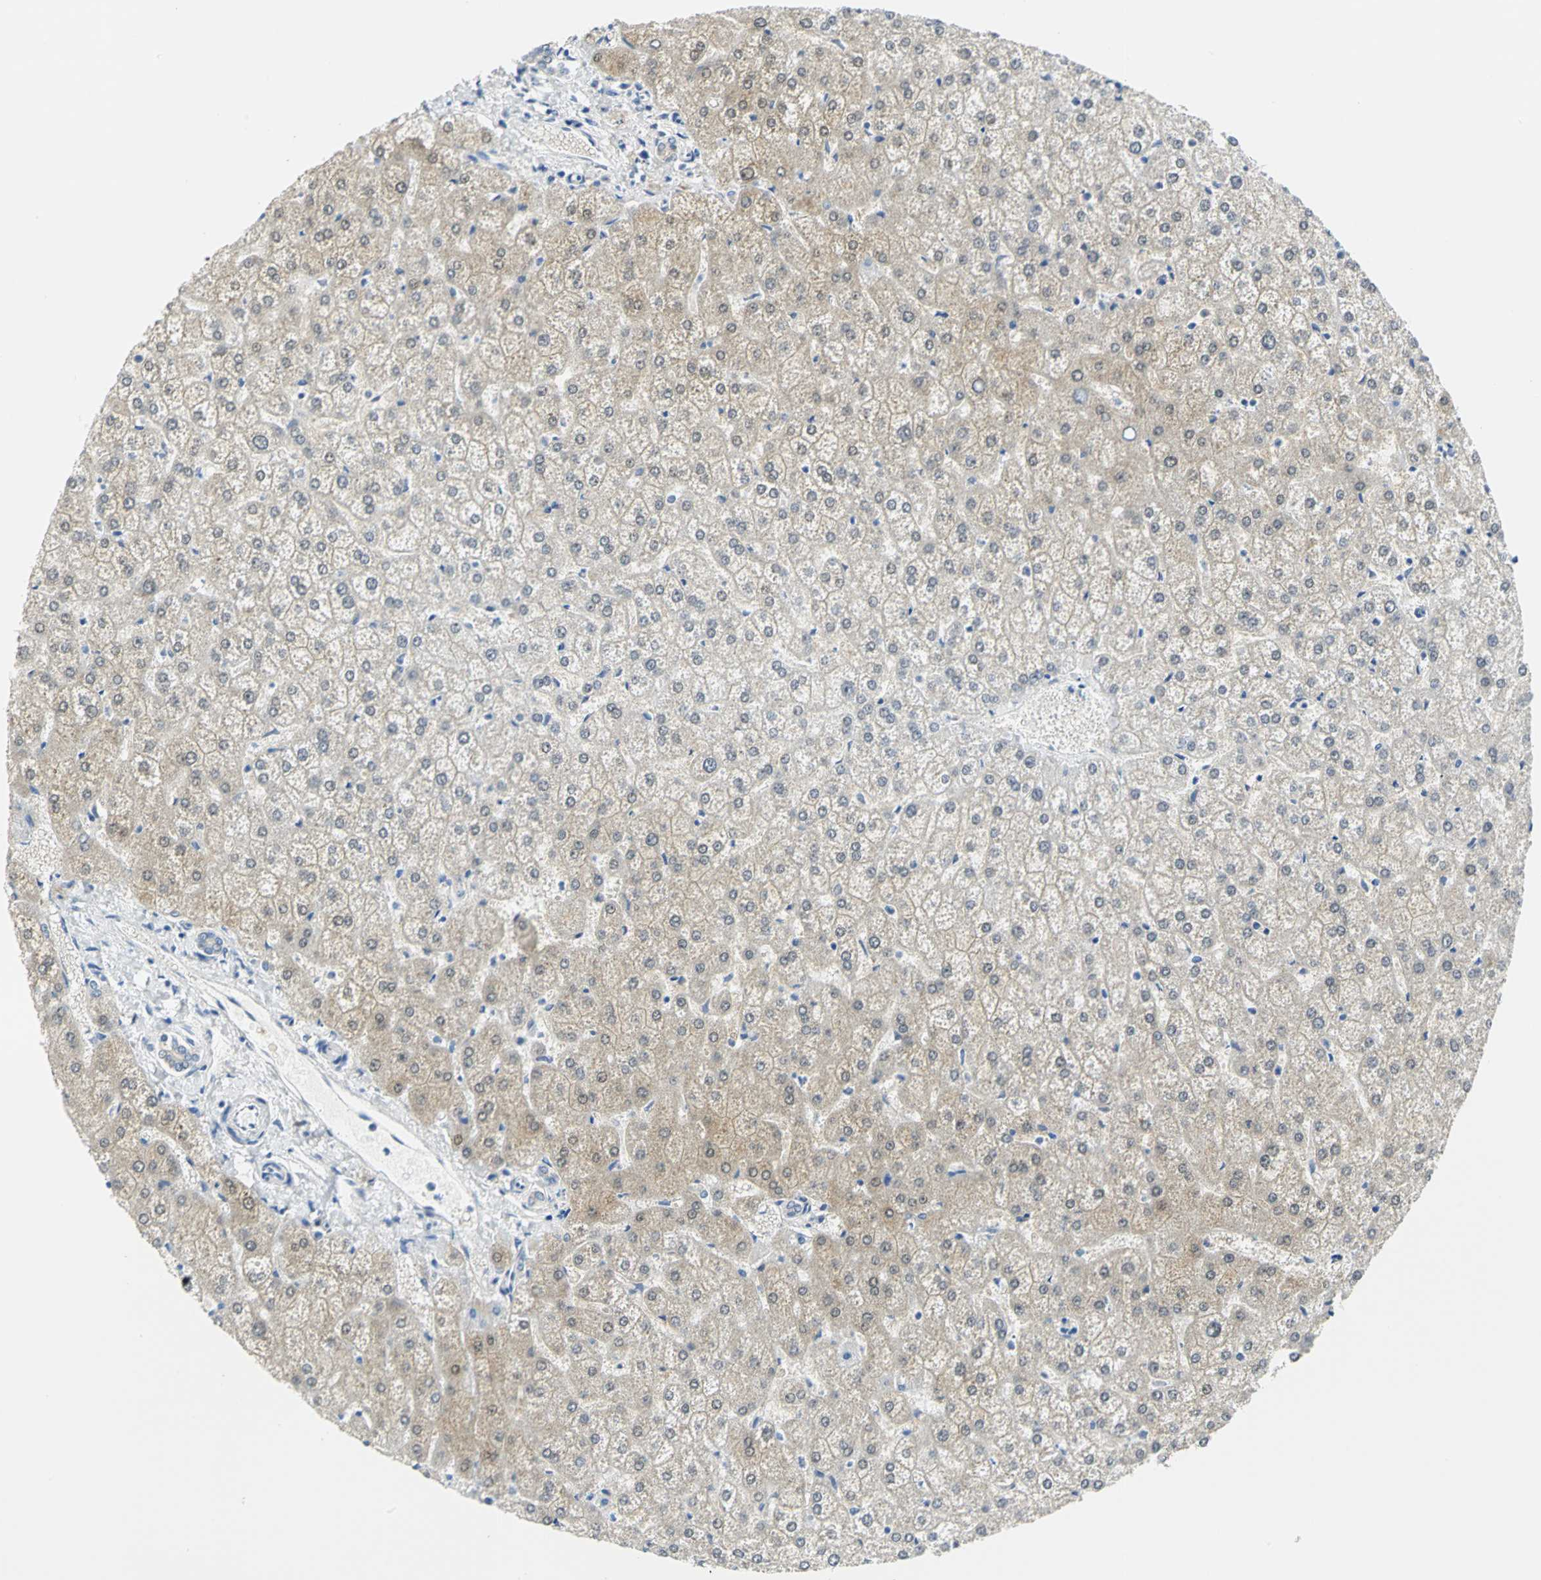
{"staining": {"intensity": "negative", "quantity": "none", "location": "none"}, "tissue": "liver", "cell_type": "Cholangiocytes", "image_type": "normal", "snomed": [{"axis": "morphology", "description": "Normal tissue, NOS"}, {"axis": "topography", "description": "Liver"}], "caption": "Cholangiocytes show no significant protein positivity in unremarkable liver. (IHC, brightfield microscopy, high magnification).", "gene": "PGM3", "patient": {"sex": "female", "age": 32}}